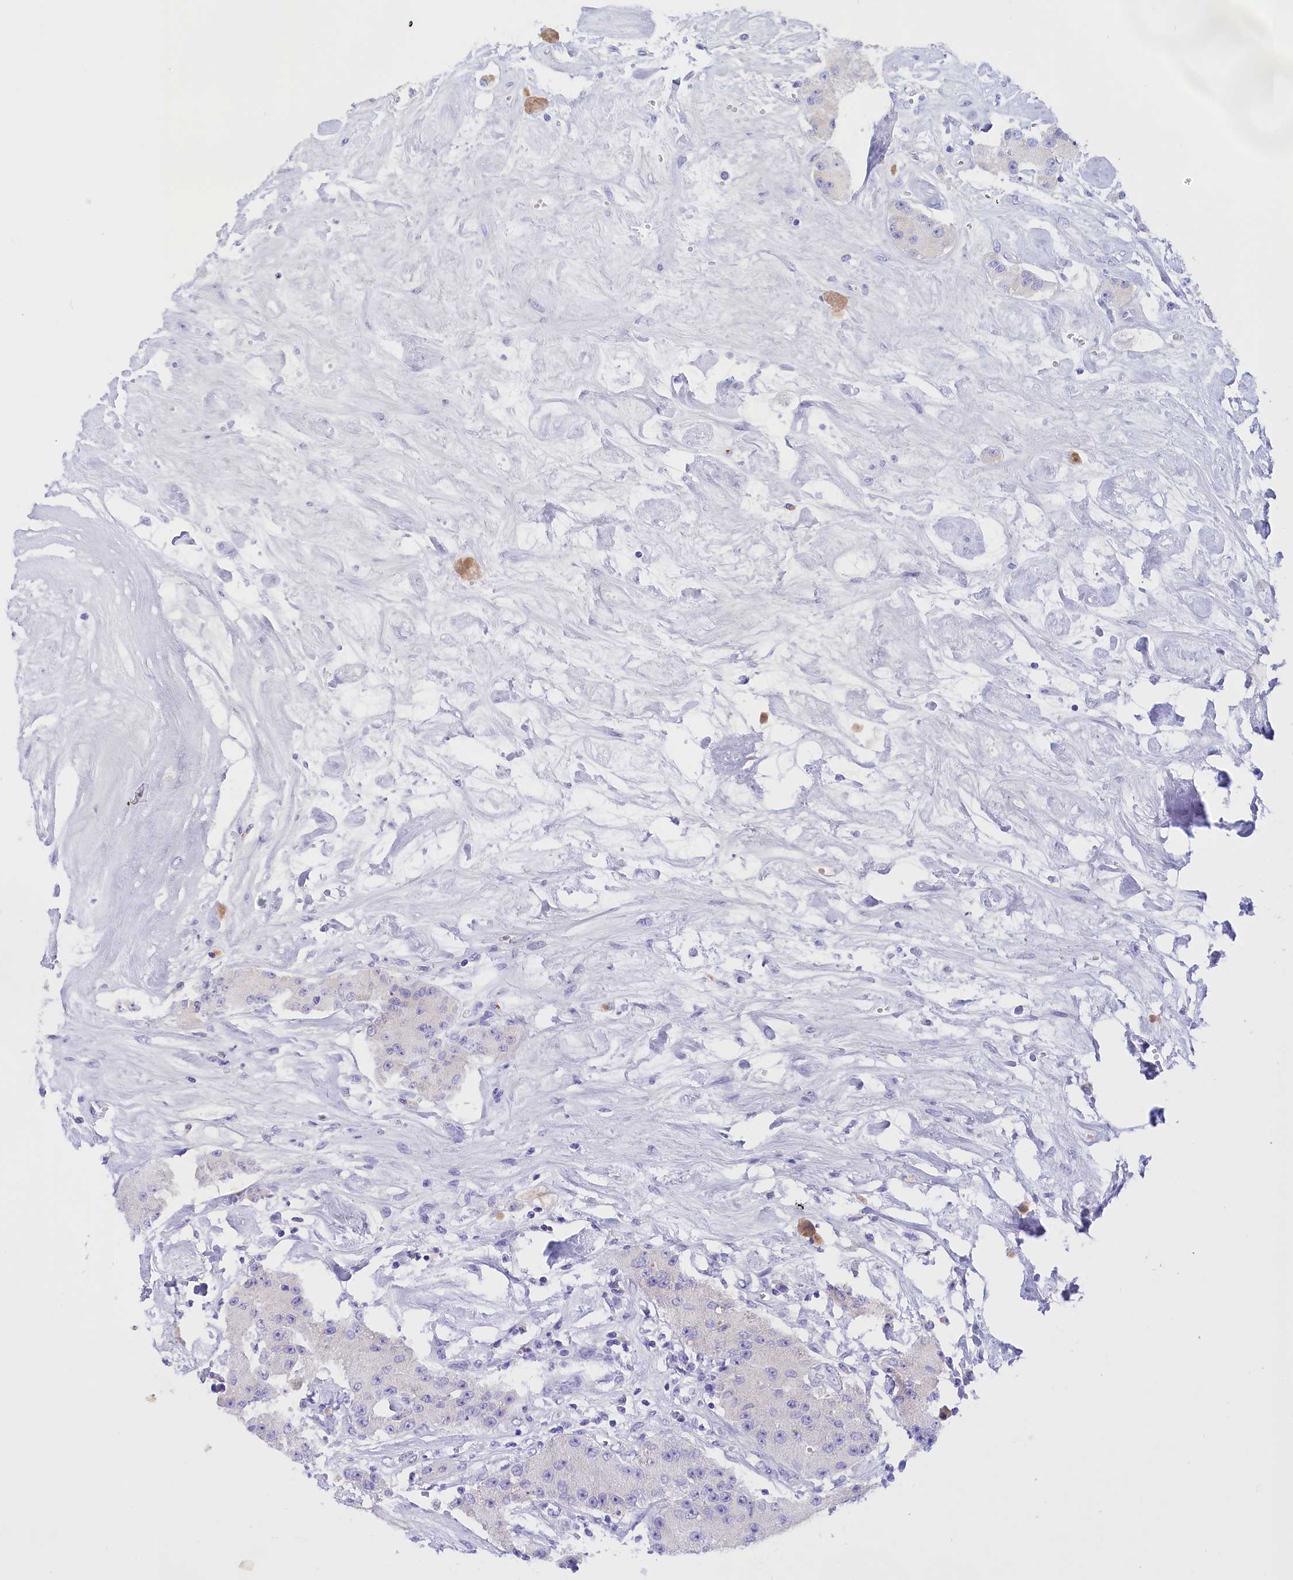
{"staining": {"intensity": "negative", "quantity": "none", "location": "none"}, "tissue": "carcinoid", "cell_type": "Tumor cells", "image_type": "cancer", "snomed": [{"axis": "morphology", "description": "Carcinoid, malignant, NOS"}, {"axis": "topography", "description": "Pancreas"}], "caption": "Histopathology image shows no protein staining in tumor cells of carcinoid tissue.", "gene": "PROK2", "patient": {"sex": "male", "age": 41}}